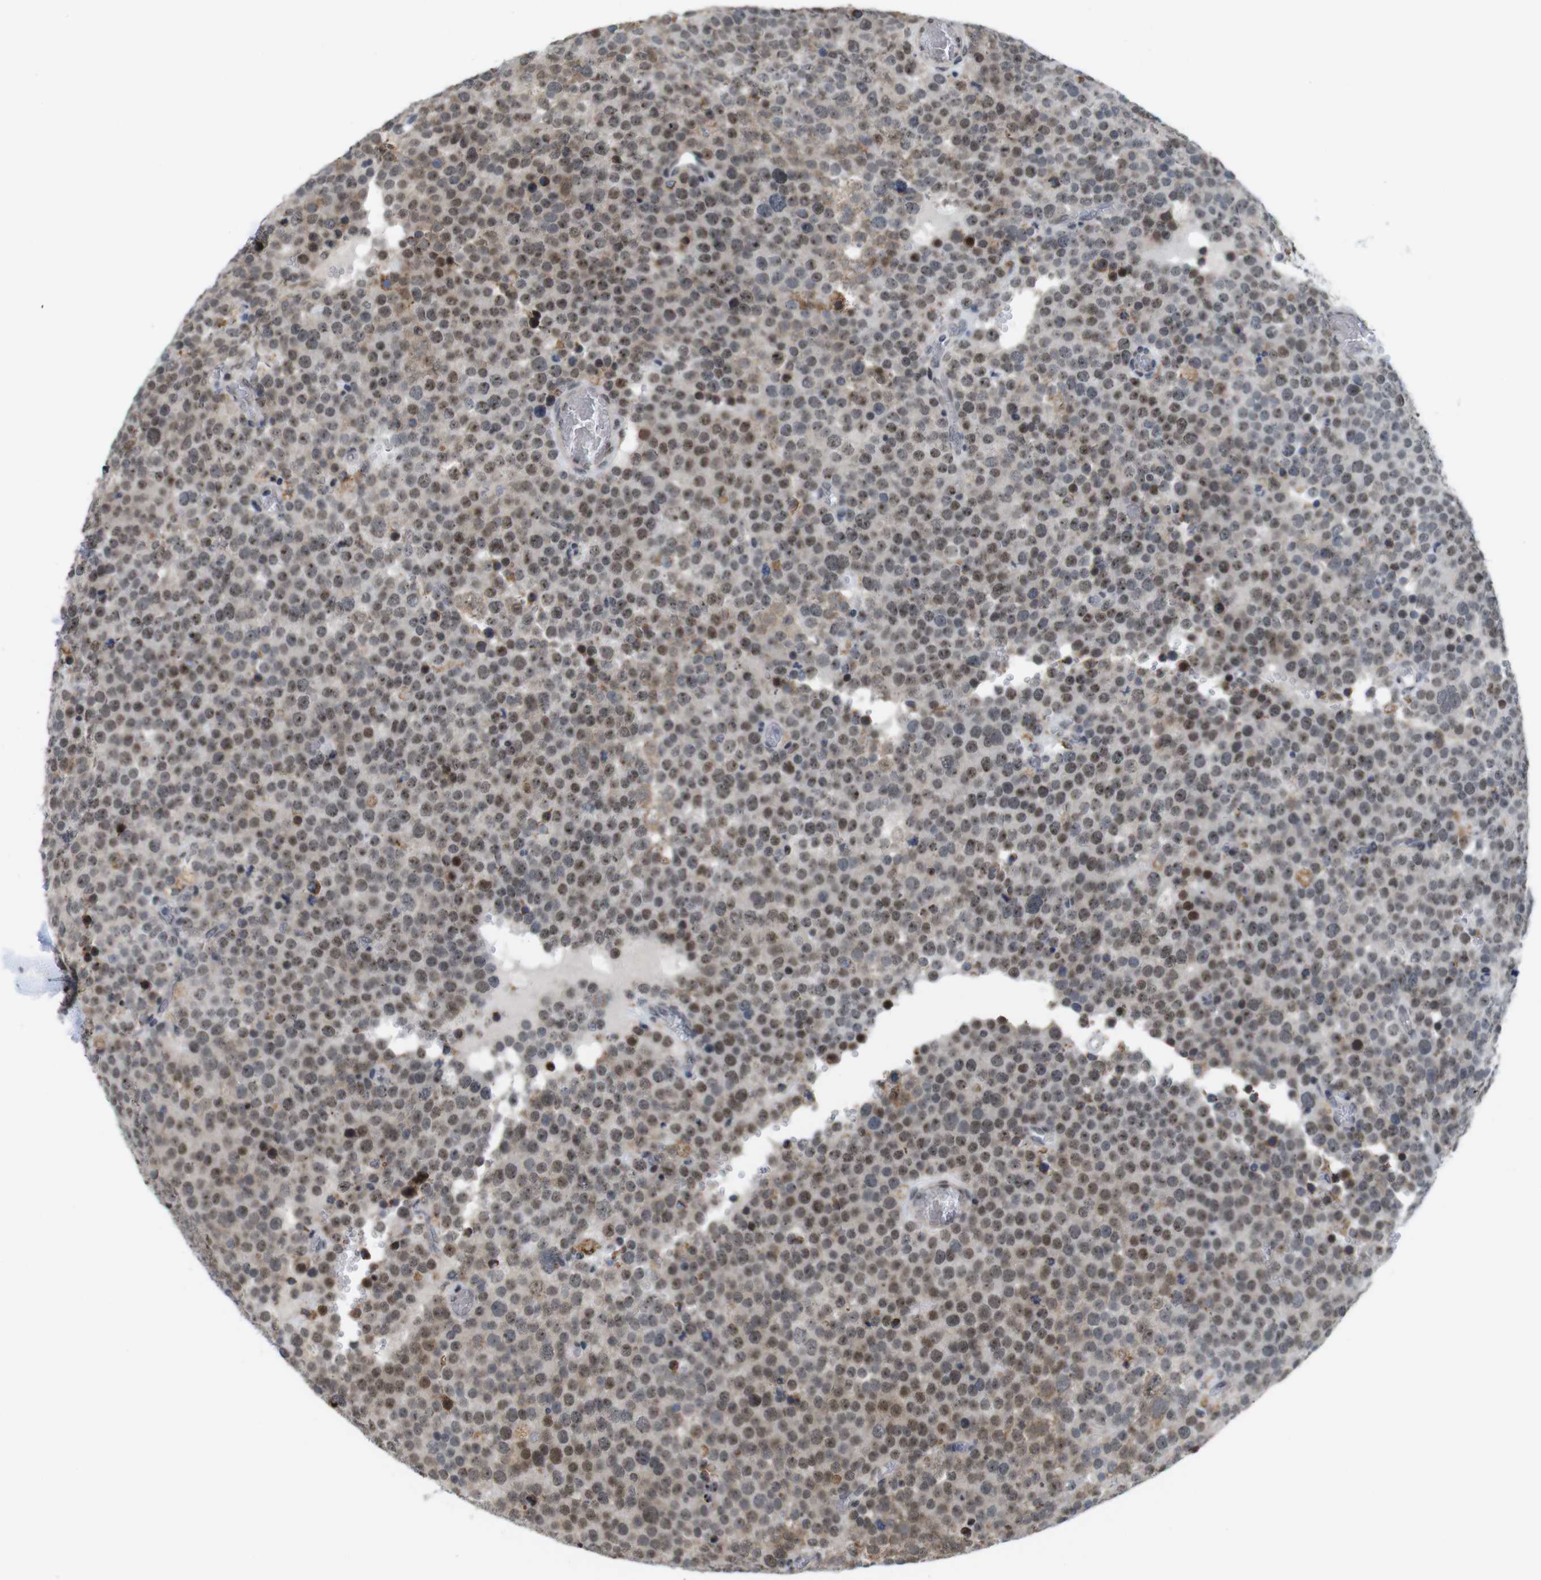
{"staining": {"intensity": "moderate", "quantity": ">75%", "location": "cytoplasmic/membranous,nuclear"}, "tissue": "testis cancer", "cell_type": "Tumor cells", "image_type": "cancer", "snomed": [{"axis": "morphology", "description": "Normal tissue, NOS"}, {"axis": "morphology", "description": "Seminoma, NOS"}, {"axis": "topography", "description": "Testis"}], "caption": "Tumor cells demonstrate medium levels of moderate cytoplasmic/membranous and nuclear staining in about >75% of cells in human testis seminoma. The protein is shown in brown color, while the nuclei are stained blue.", "gene": "PNMA8A", "patient": {"sex": "male", "age": 71}}